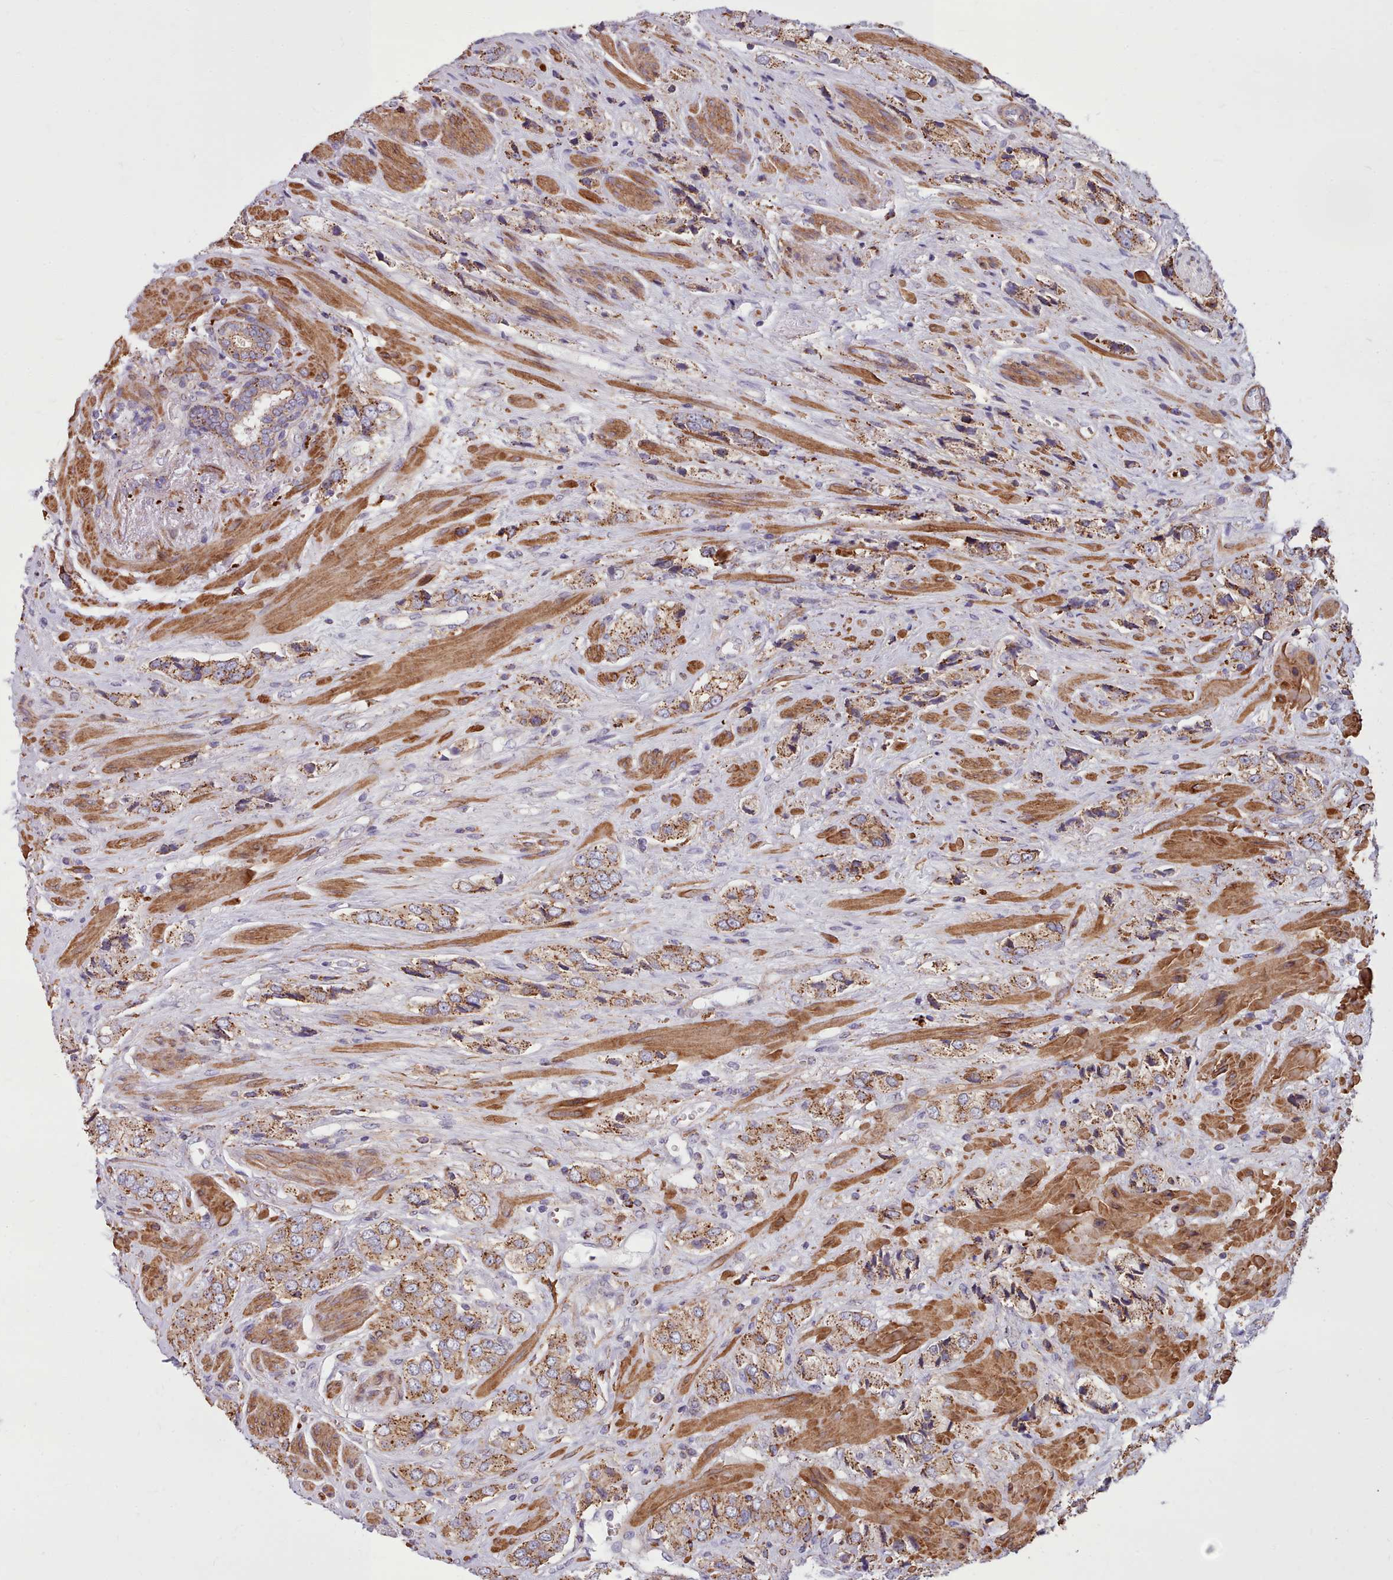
{"staining": {"intensity": "moderate", "quantity": ">75%", "location": "cytoplasmic/membranous"}, "tissue": "prostate cancer", "cell_type": "Tumor cells", "image_type": "cancer", "snomed": [{"axis": "morphology", "description": "Adenocarcinoma, High grade"}, {"axis": "topography", "description": "Prostate and seminal vesicle, NOS"}], "caption": "This photomicrograph reveals IHC staining of prostate high-grade adenocarcinoma, with medium moderate cytoplasmic/membranous positivity in about >75% of tumor cells.", "gene": "PACSIN3", "patient": {"sex": "male", "age": 64}}